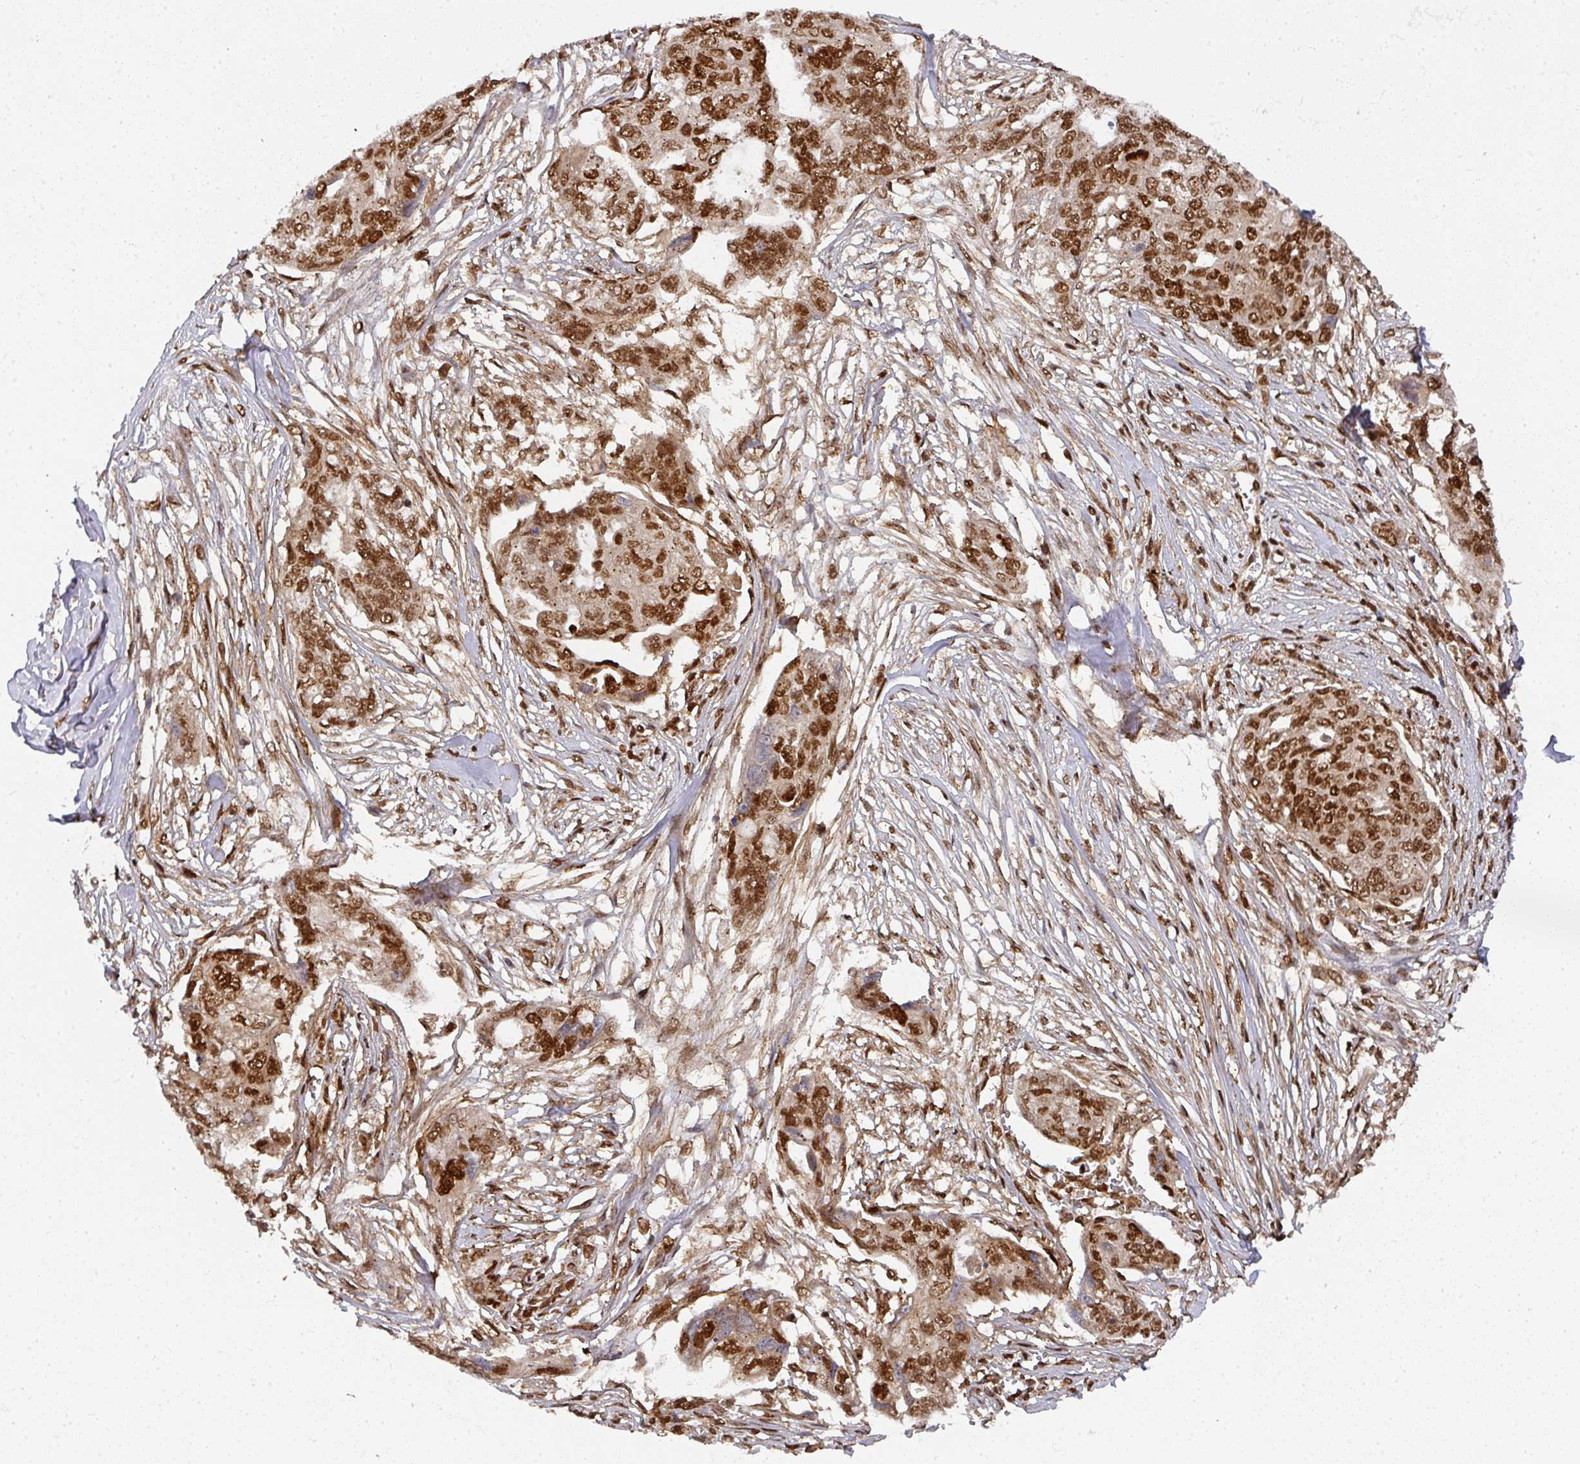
{"staining": {"intensity": "strong", "quantity": ">75%", "location": "nuclear"}, "tissue": "ovarian cancer", "cell_type": "Tumor cells", "image_type": "cancer", "snomed": [{"axis": "morphology", "description": "Carcinoma, endometroid"}, {"axis": "topography", "description": "Ovary"}], "caption": "The immunohistochemical stain shows strong nuclear expression in tumor cells of endometroid carcinoma (ovarian) tissue.", "gene": "DIDO1", "patient": {"sex": "female", "age": 70}}